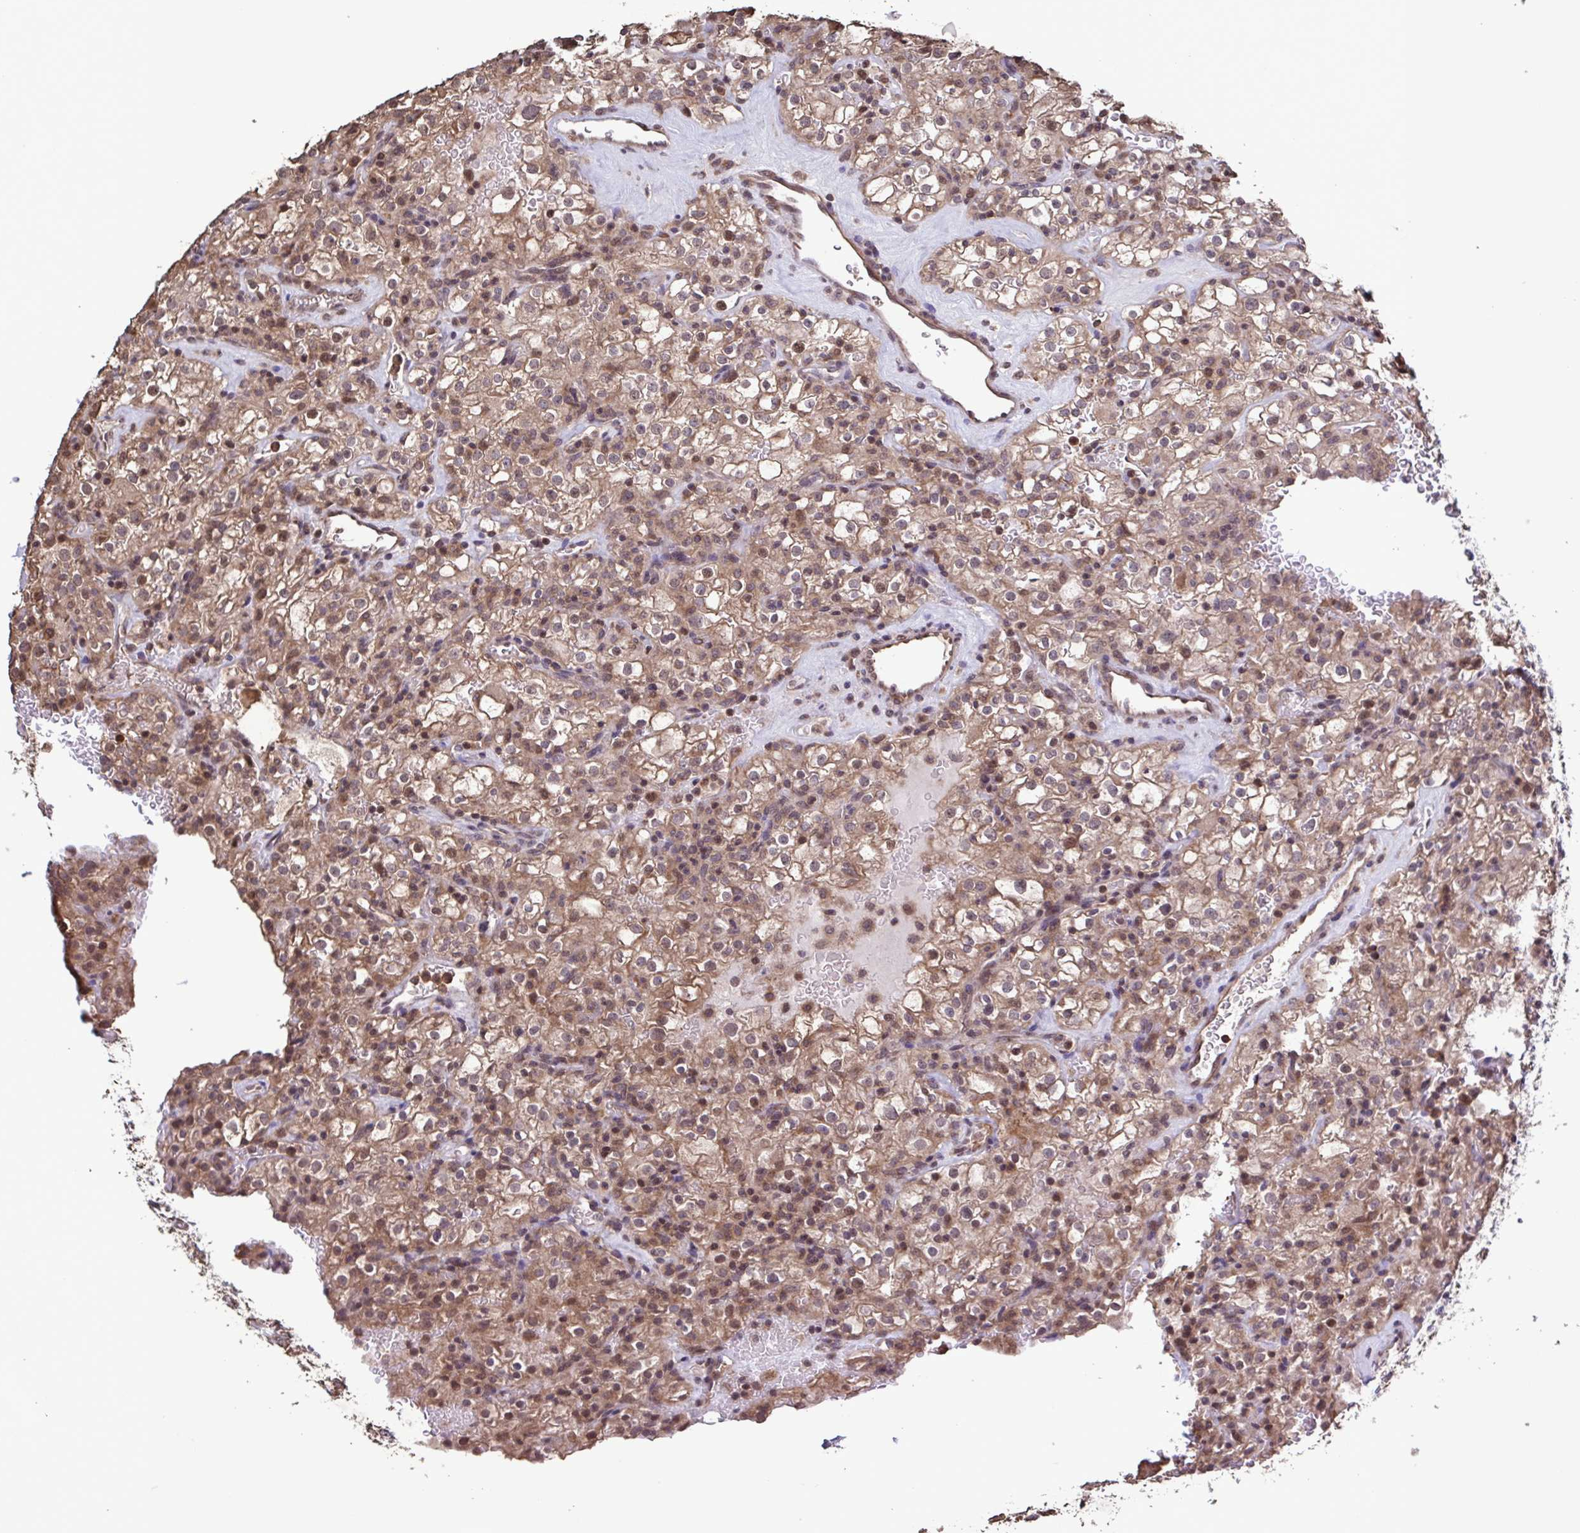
{"staining": {"intensity": "moderate", "quantity": ">75%", "location": "cytoplasmic/membranous,nuclear"}, "tissue": "renal cancer", "cell_type": "Tumor cells", "image_type": "cancer", "snomed": [{"axis": "morphology", "description": "Adenocarcinoma, NOS"}, {"axis": "topography", "description": "Kidney"}], "caption": "Renal cancer stained with a protein marker displays moderate staining in tumor cells.", "gene": "ZNF200", "patient": {"sex": "female", "age": 74}}